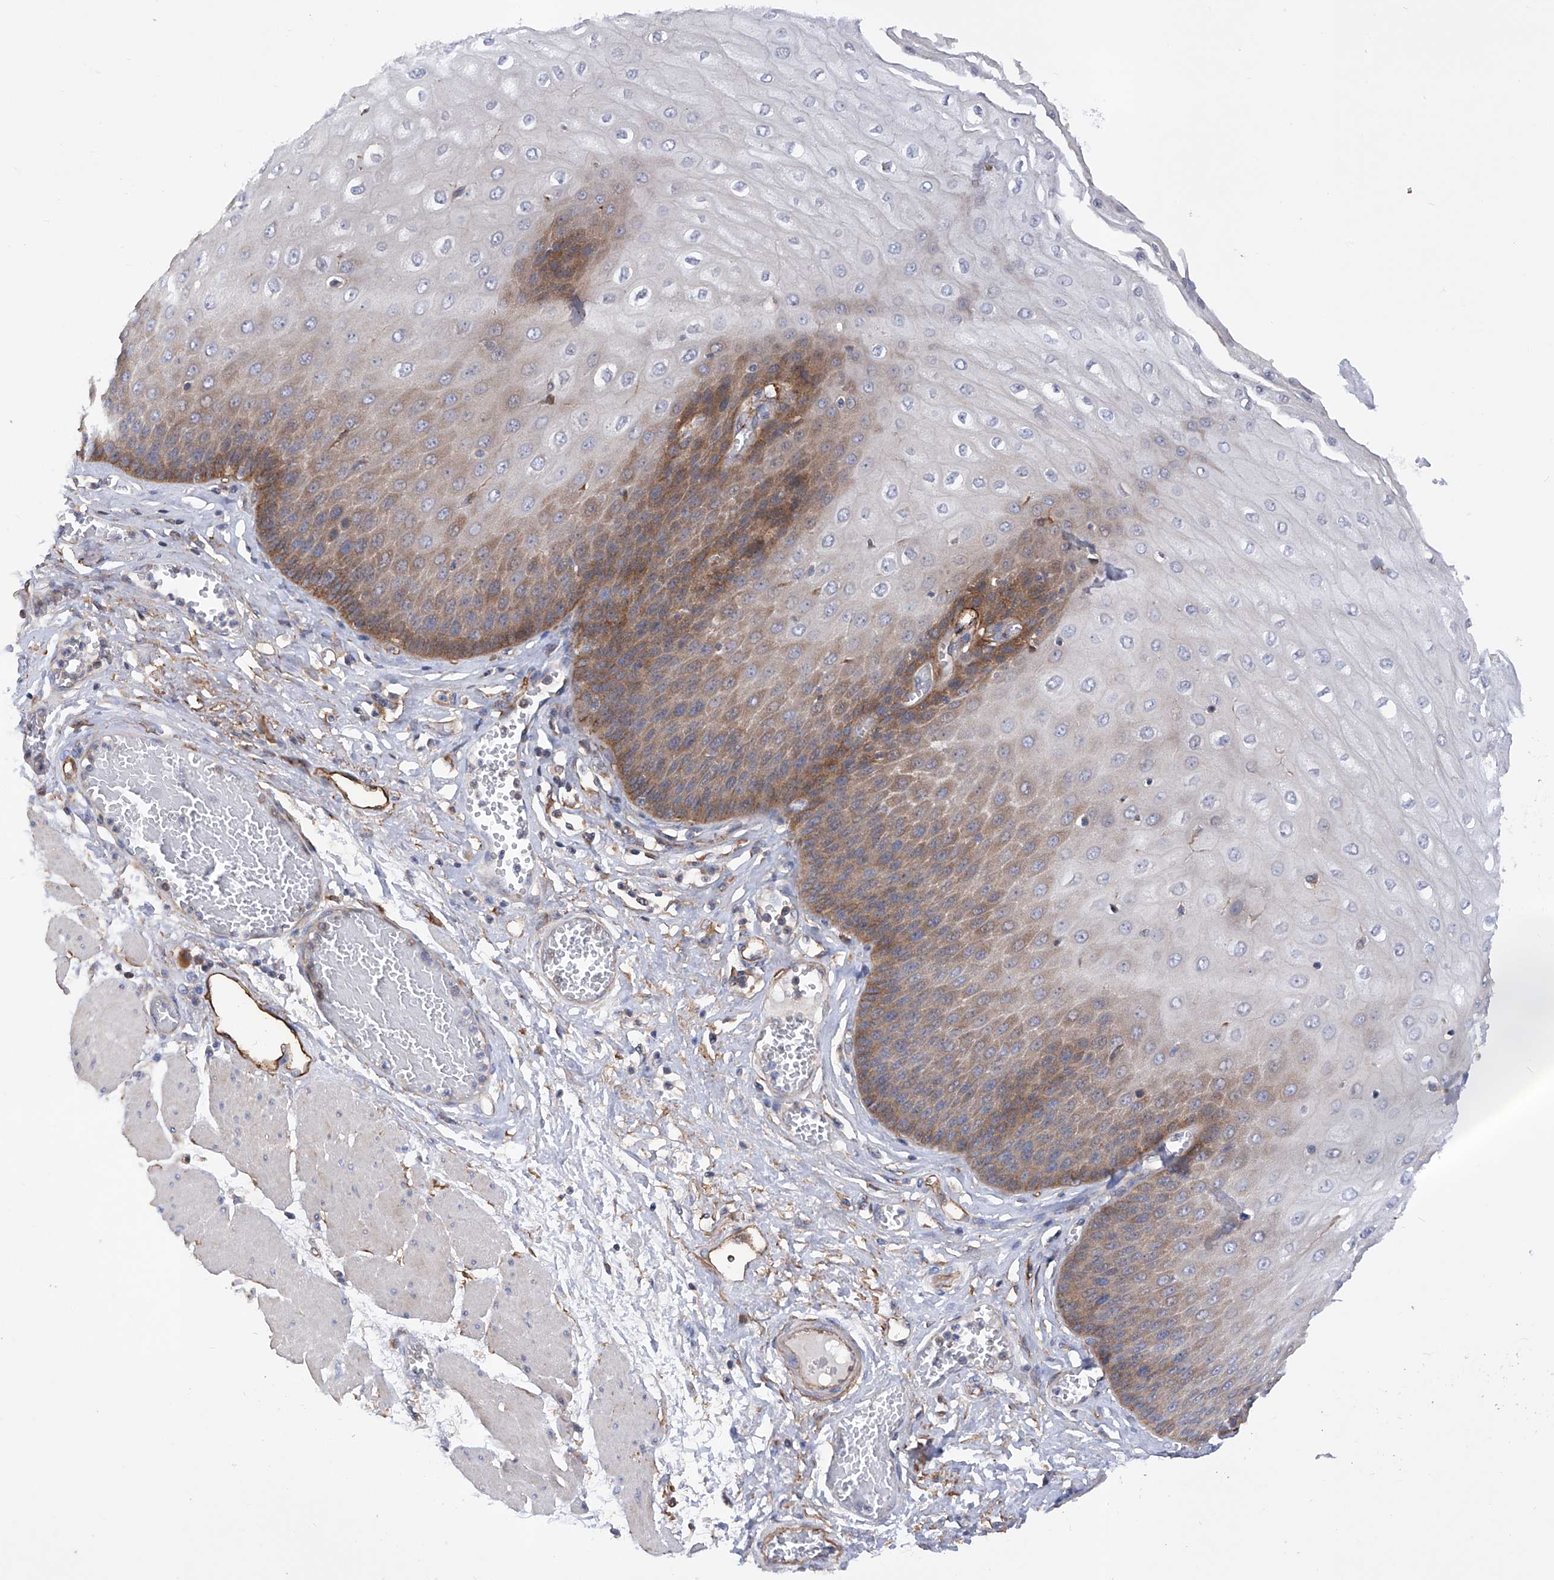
{"staining": {"intensity": "moderate", "quantity": "25%-75%", "location": "cytoplasmic/membranous"}, "tissue": "esophagus", "cell_type": "Squamous epithelial cells", "image_type": "normal", "snomed": [{"axis": "morphology", "description": "Normal tissue, NOS"}, {"axis": "topography", "description": "Esophagus"}], "caption": "Immunohistochemistry (IHC) (DAB (3,3'-diaminobenzidine)) staining of normal esophagus displays moderate cytoplasmic/membranous protein positivity in approximately 25%-75% of squamous epithelial cells. (IHC, brightfield microscopy, high magnification).", "gene": "INPP5B", "patient": {"sex": "male", "age": 60}}